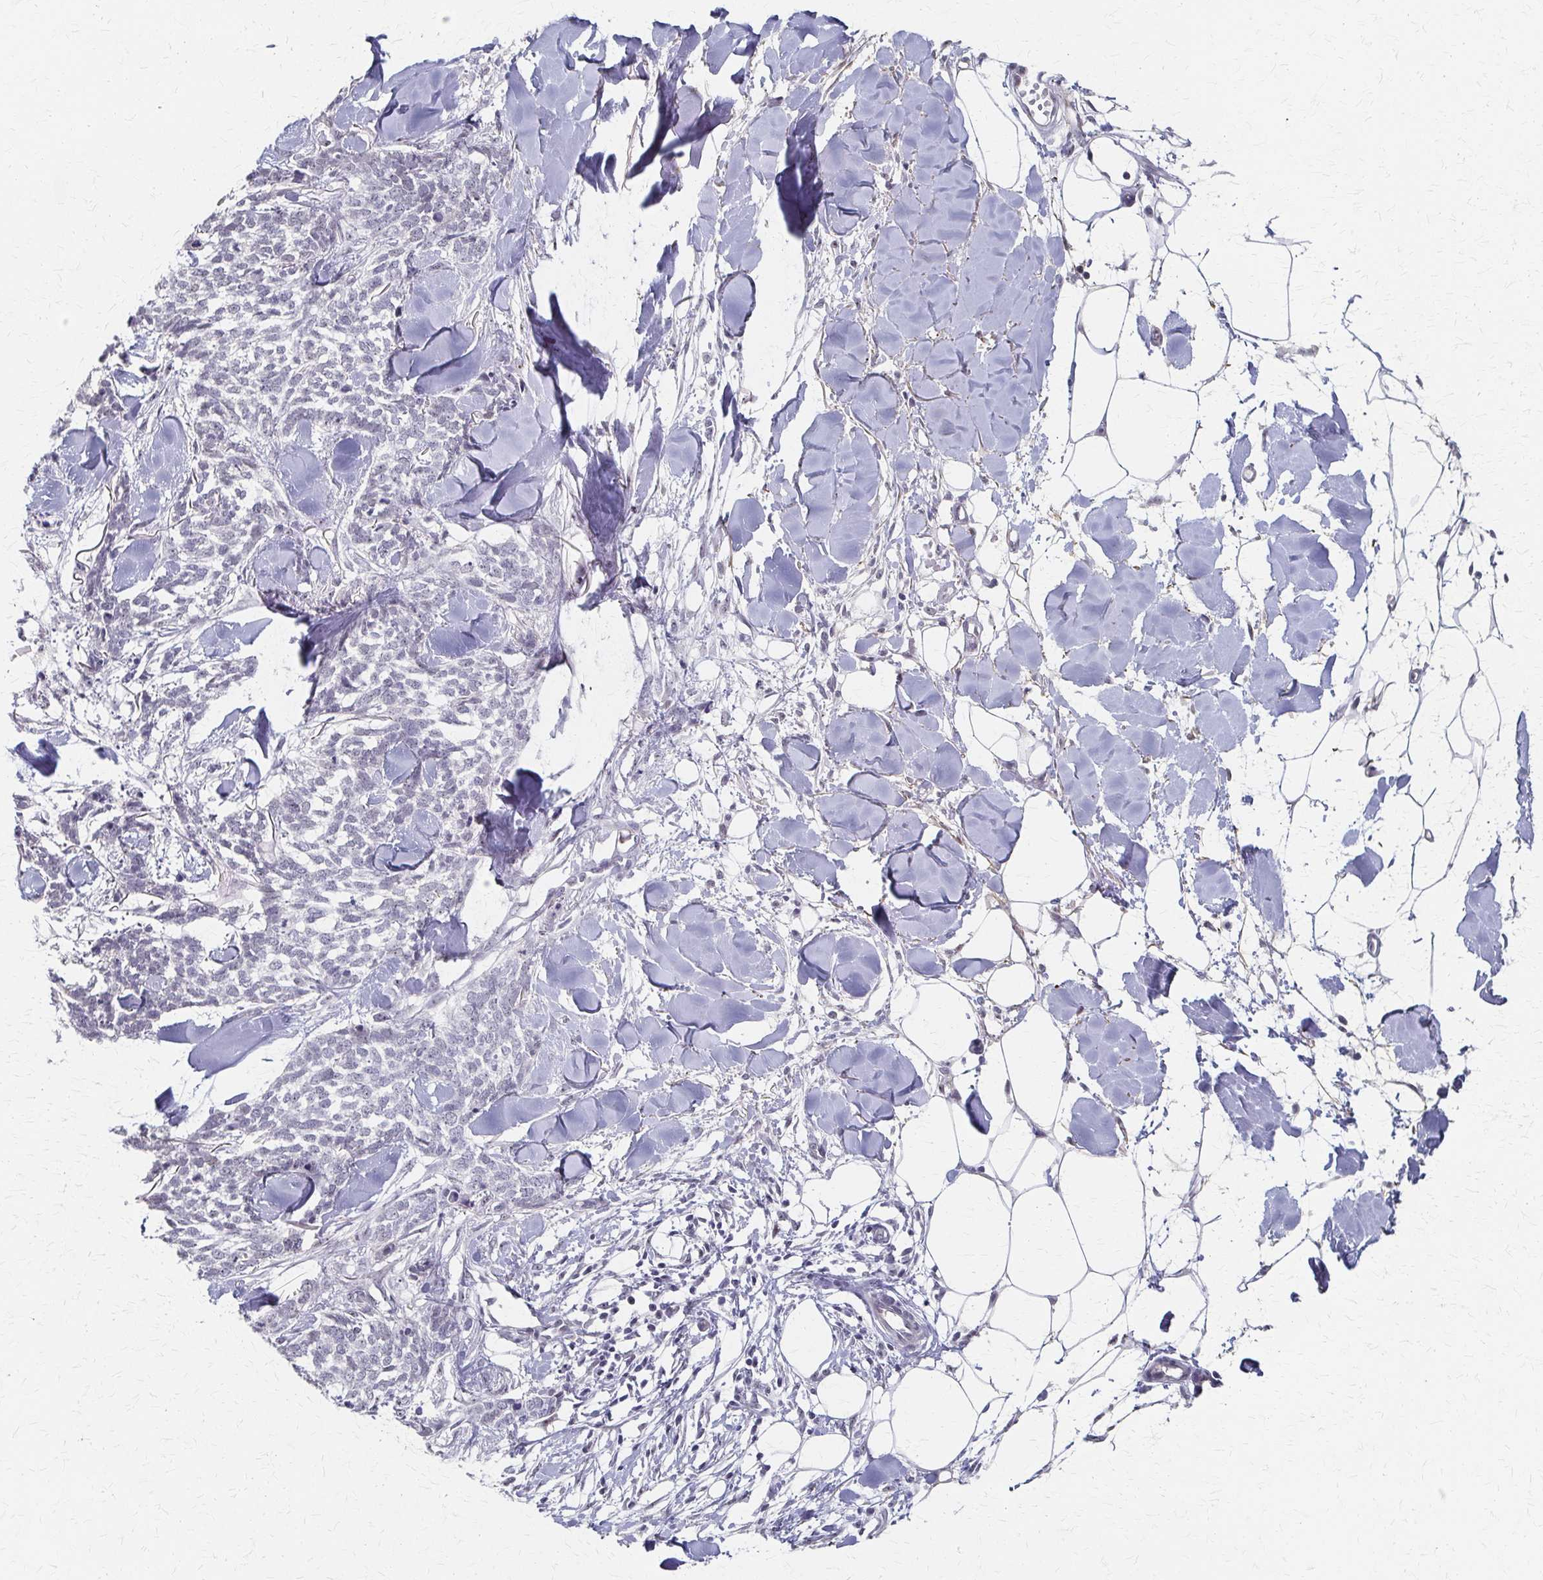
{"staining": {"intensity": "negative", "quantity": "none", "location": "none"}, "tissue": "skin cancer", "cell_type": "Tumor cells", "image_type": "cancer", "snomed": [{"axis": "morphology", "description": "Basal cell carcinoma"}, {"axis": "topography", "description": "Skin"}], "caption": "Human skin cancer stained for a protein using IHC exhibits no expression in tumor cells.", "gene": "PES1", "patient": {"sex": "female", "age": 59}}